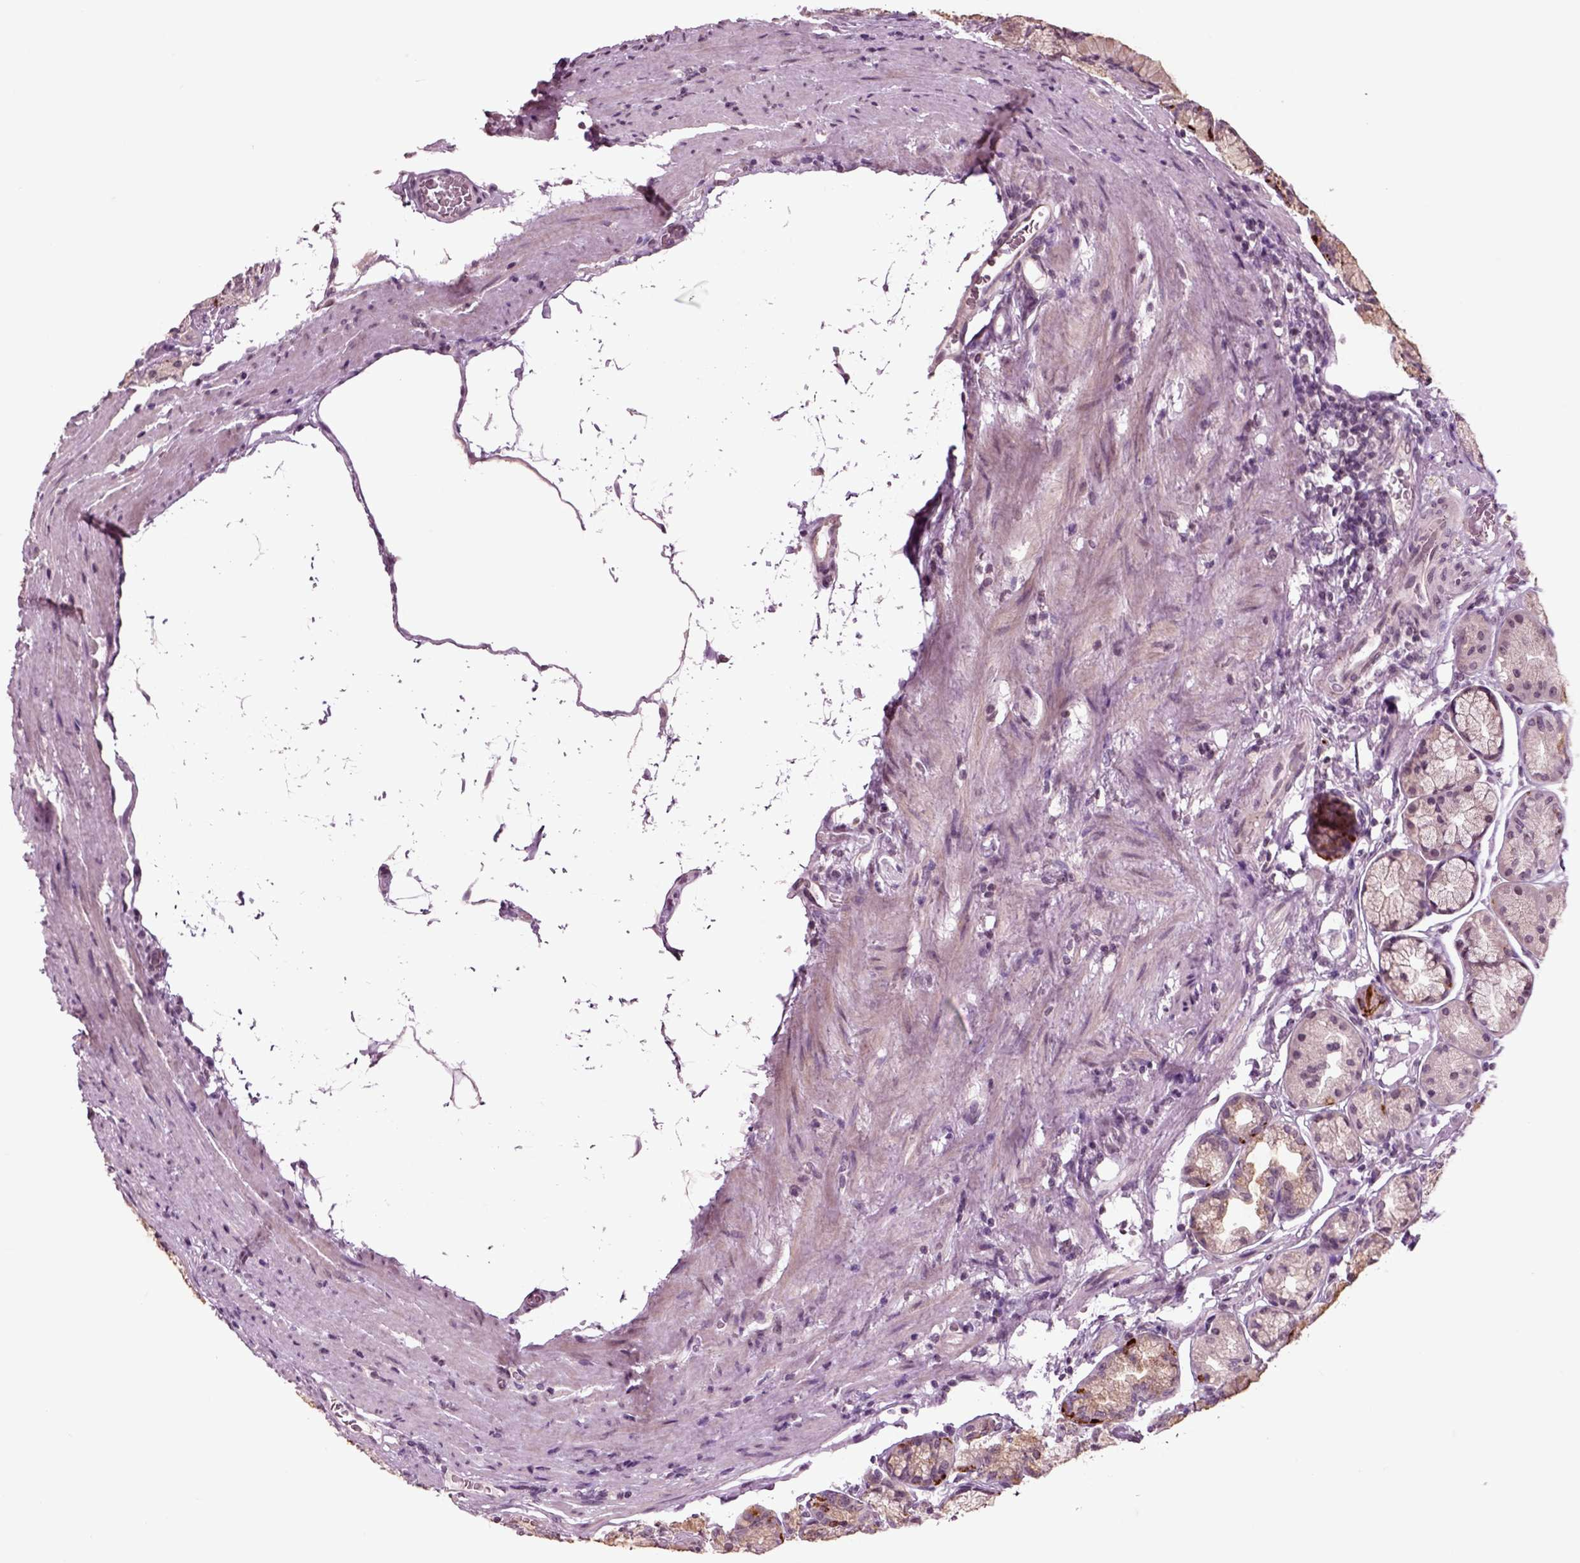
{"staining": {"intensity": "negative", "quantity": "none", "location": "none"}, "tissue": "stomach", "cell_type": "Glandular cells", "image_type": "normal", "snomed": [{"axis": "morphology", "description": "Normal tissue, NOS"}, {"axis": "morphology", "description": "Adenocarcinoma, NOS"}, {"axis": "morphology", "description": "Adenocarcinoma, High grade"}, {"axis": "topography", "description": "Stomach, upper"}, {"axis": "topography", "description": "Stomach"}], "caption": "The IHC histopathology image has no significant staining in glandular cells of stomach. (DAB IHC, high magnification).", "gene": "CHGB", "patient": {"sex": "female", "age": 65}}